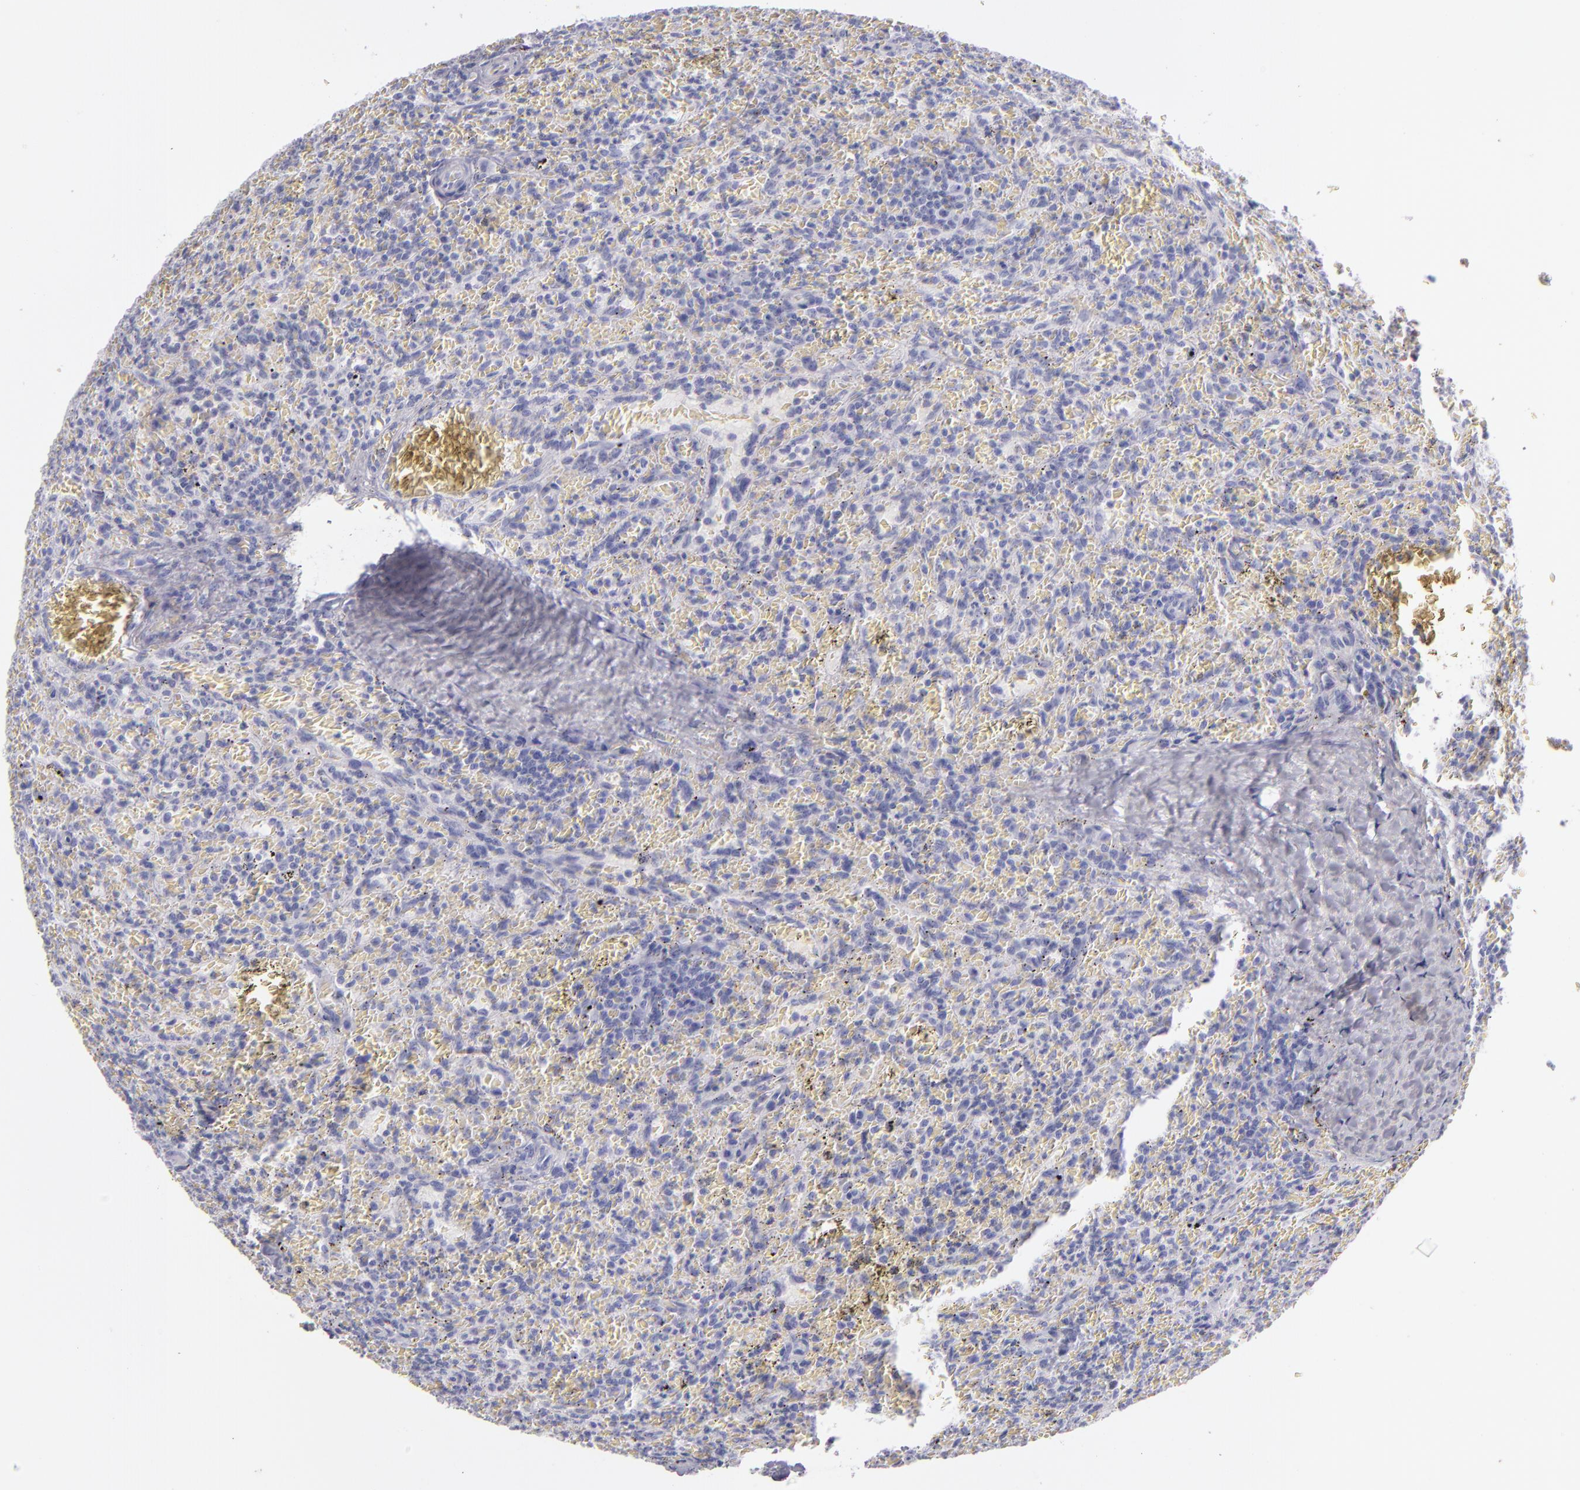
{"staining": {"intensity": "negative", "quantity": "none", "location": "none"}, "tissue": "lymphoma", "cell_type": "Tumor cells", "image_type": "cancer", "snomed": [{"axis": "morphology", "description": "Malignant lymphoma, non-Hodgkin's type, Low grade"}, {"axis": "topography", "description": "Spleen"}], "caption": "Tumor cells show no significant protein expression in lymphoma. Brightfield microscopy of immunohistochemistry stained with DAB (3,3'-diaminobenzidine) (brown) and hematoxylin (blue), captured at high magnification.", "gene": "FABP1", "patient": {"sex": "female", "age": 64}}